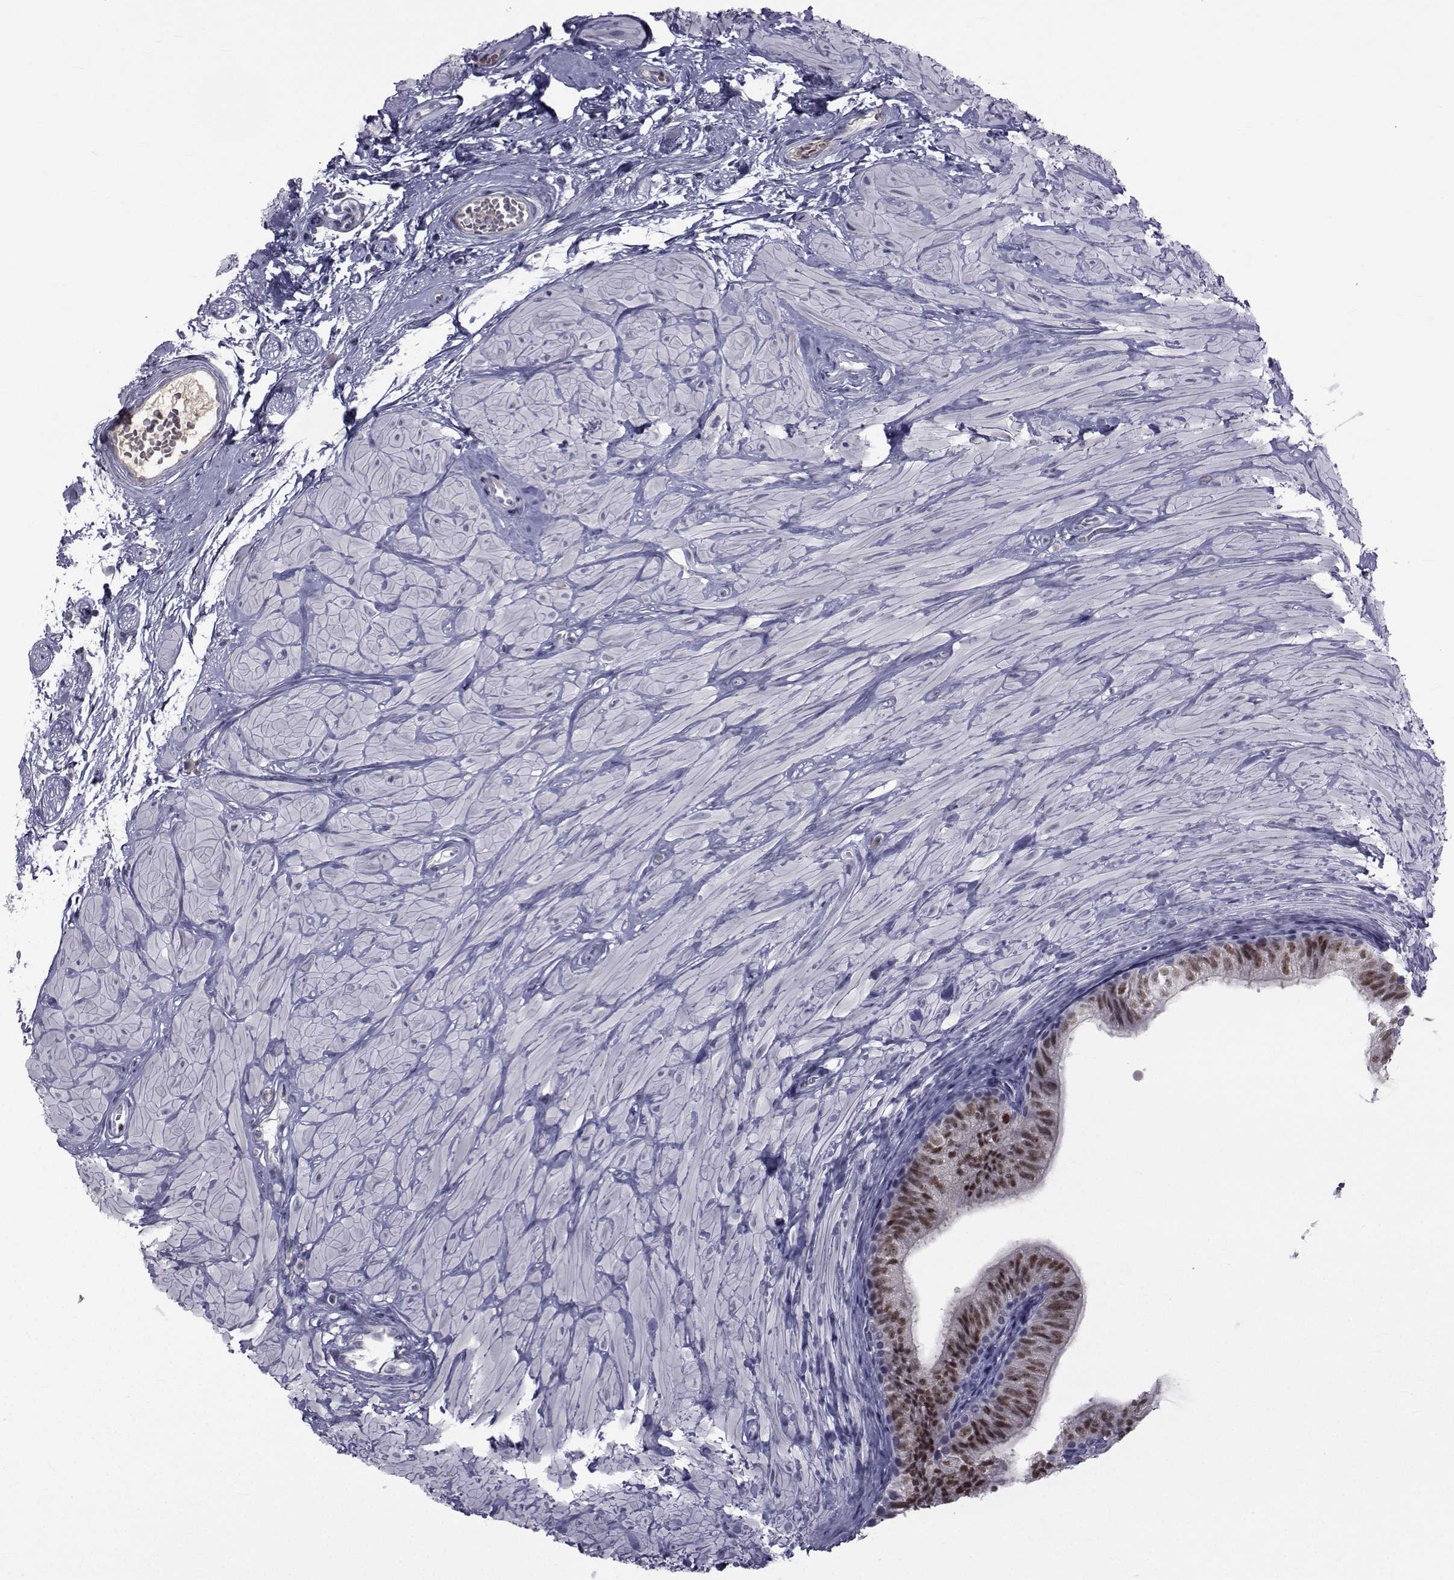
{"staining": {"intensity": "moderate", "quantity": ">75%", "location": "nuclear"}, "tissue": "epididymis", "cell_type": "Glandular cells", "image_type": "normal", "snomed": [{"axis": "morphology", "description": "Normal tissue, NOS"}, {"axis": "topography", "description": "Epididymis"}, {"axis": "topography", "description": "Vas deferens"}], "caption": "Immunohistochemistry (IHC) staining of normal epididymis, which displays medium levels of moderate nuclear staining in about >75% of glandular cells indicating moderate nuclear protein expression. The staining was performed using DAB (3,3'-diaminobenzidine) (brown) for protein detection and nuclei were counterstained in hematoxylin (blue).", "gene": "PAX2", "patient": {"sex": "male", "age": 23}}